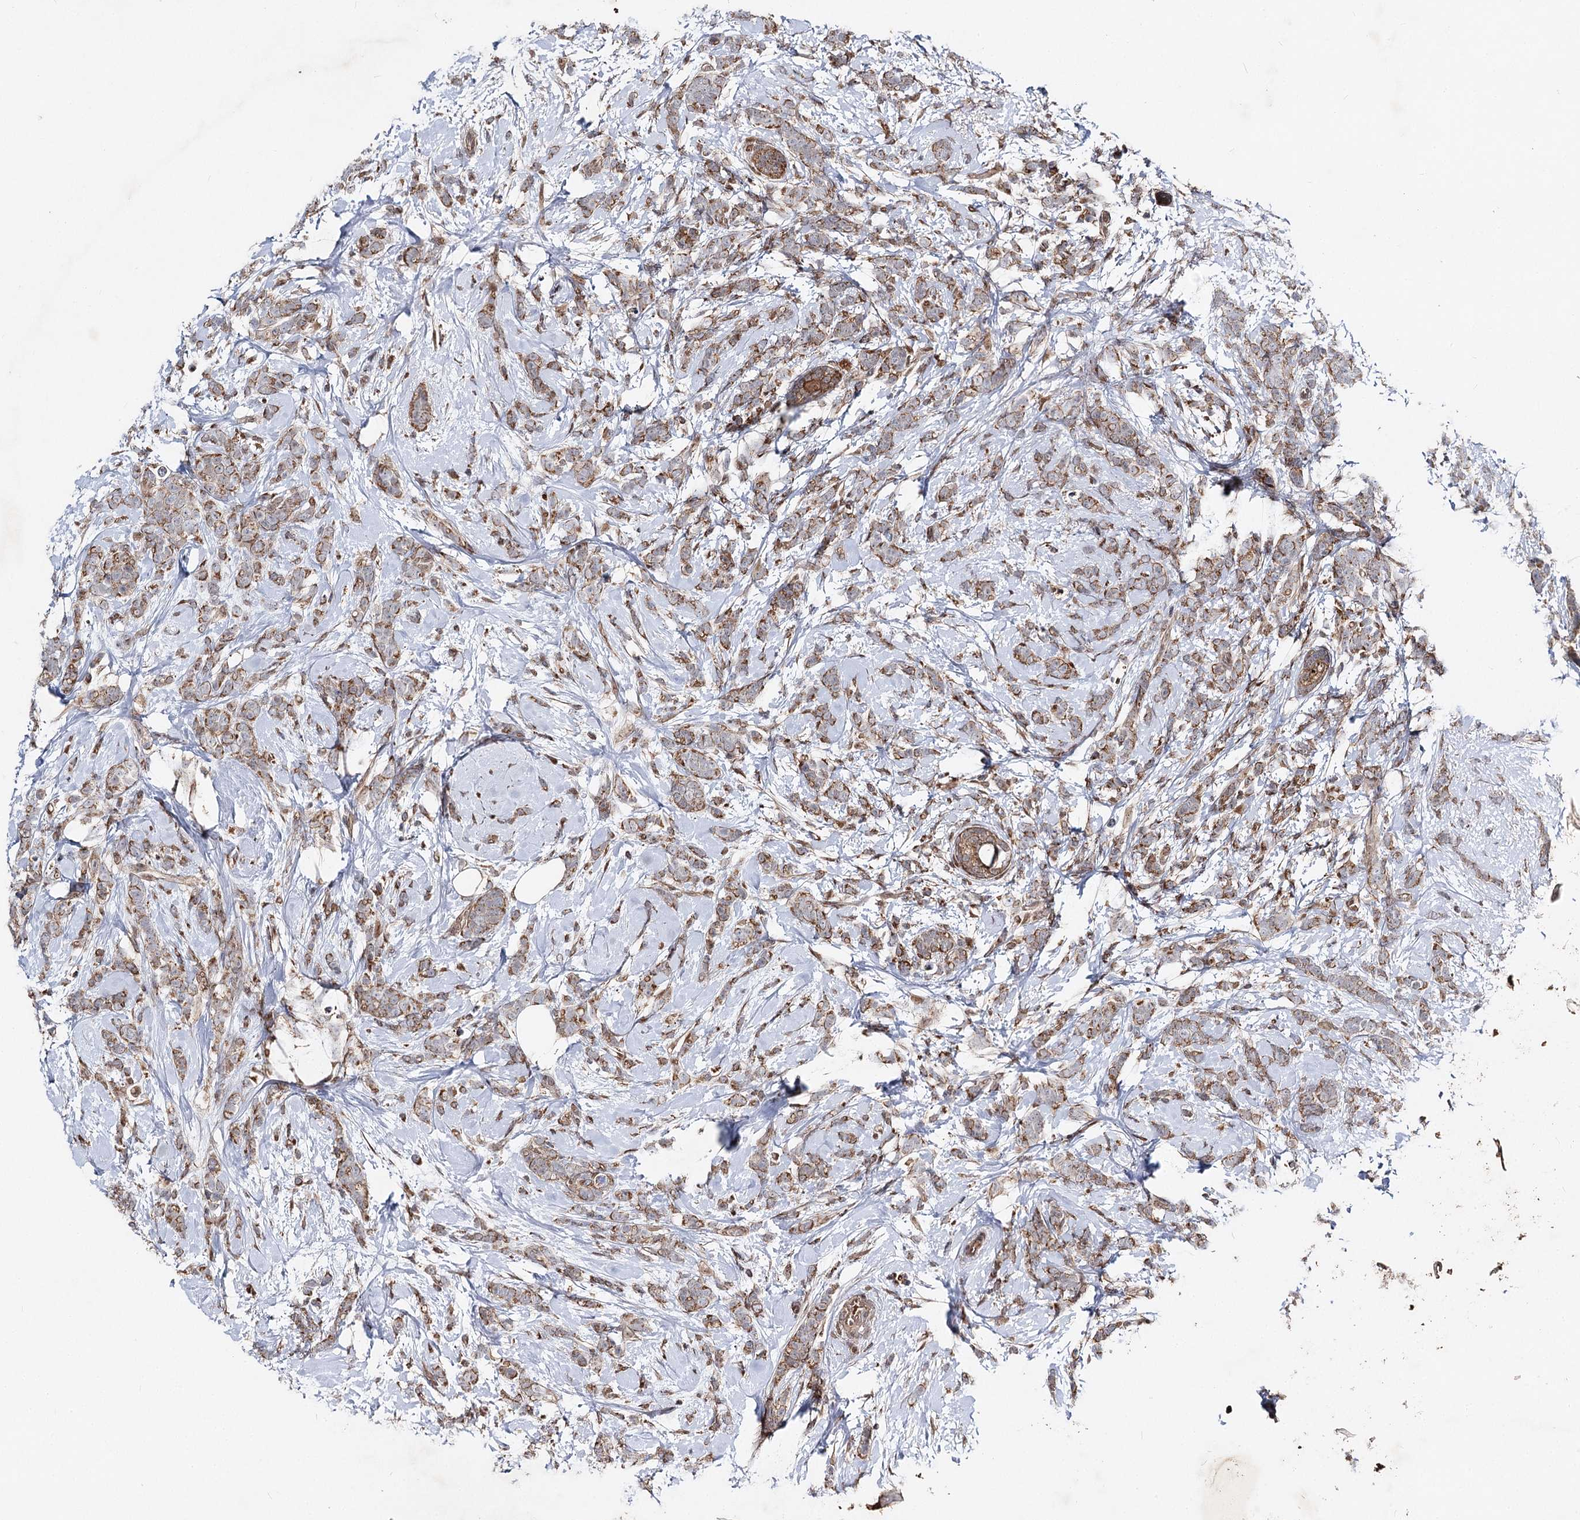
{"staining": {"intensity": "moderate", "quantity": ">75%", "location": "cytoplasmic/membranous"}, "tissue": "breast cancer", "cell_type": "Tumor cells", "image_type": "cancer", "snomed": [{"axis": "morphology", "description": "Lobular carcinoma"}, {"axis": "topography", "description": "Breast"}], "caption": "This image demonstrates immunohistochemistry (IHC) staining of breast cancer (lobular carcinoma), with medium moderate cytoplasmic/membranous staining in about >75% of tumor cells.", "gene": "MSANTD2", "patient": {"sex": "female", "age": 58}}